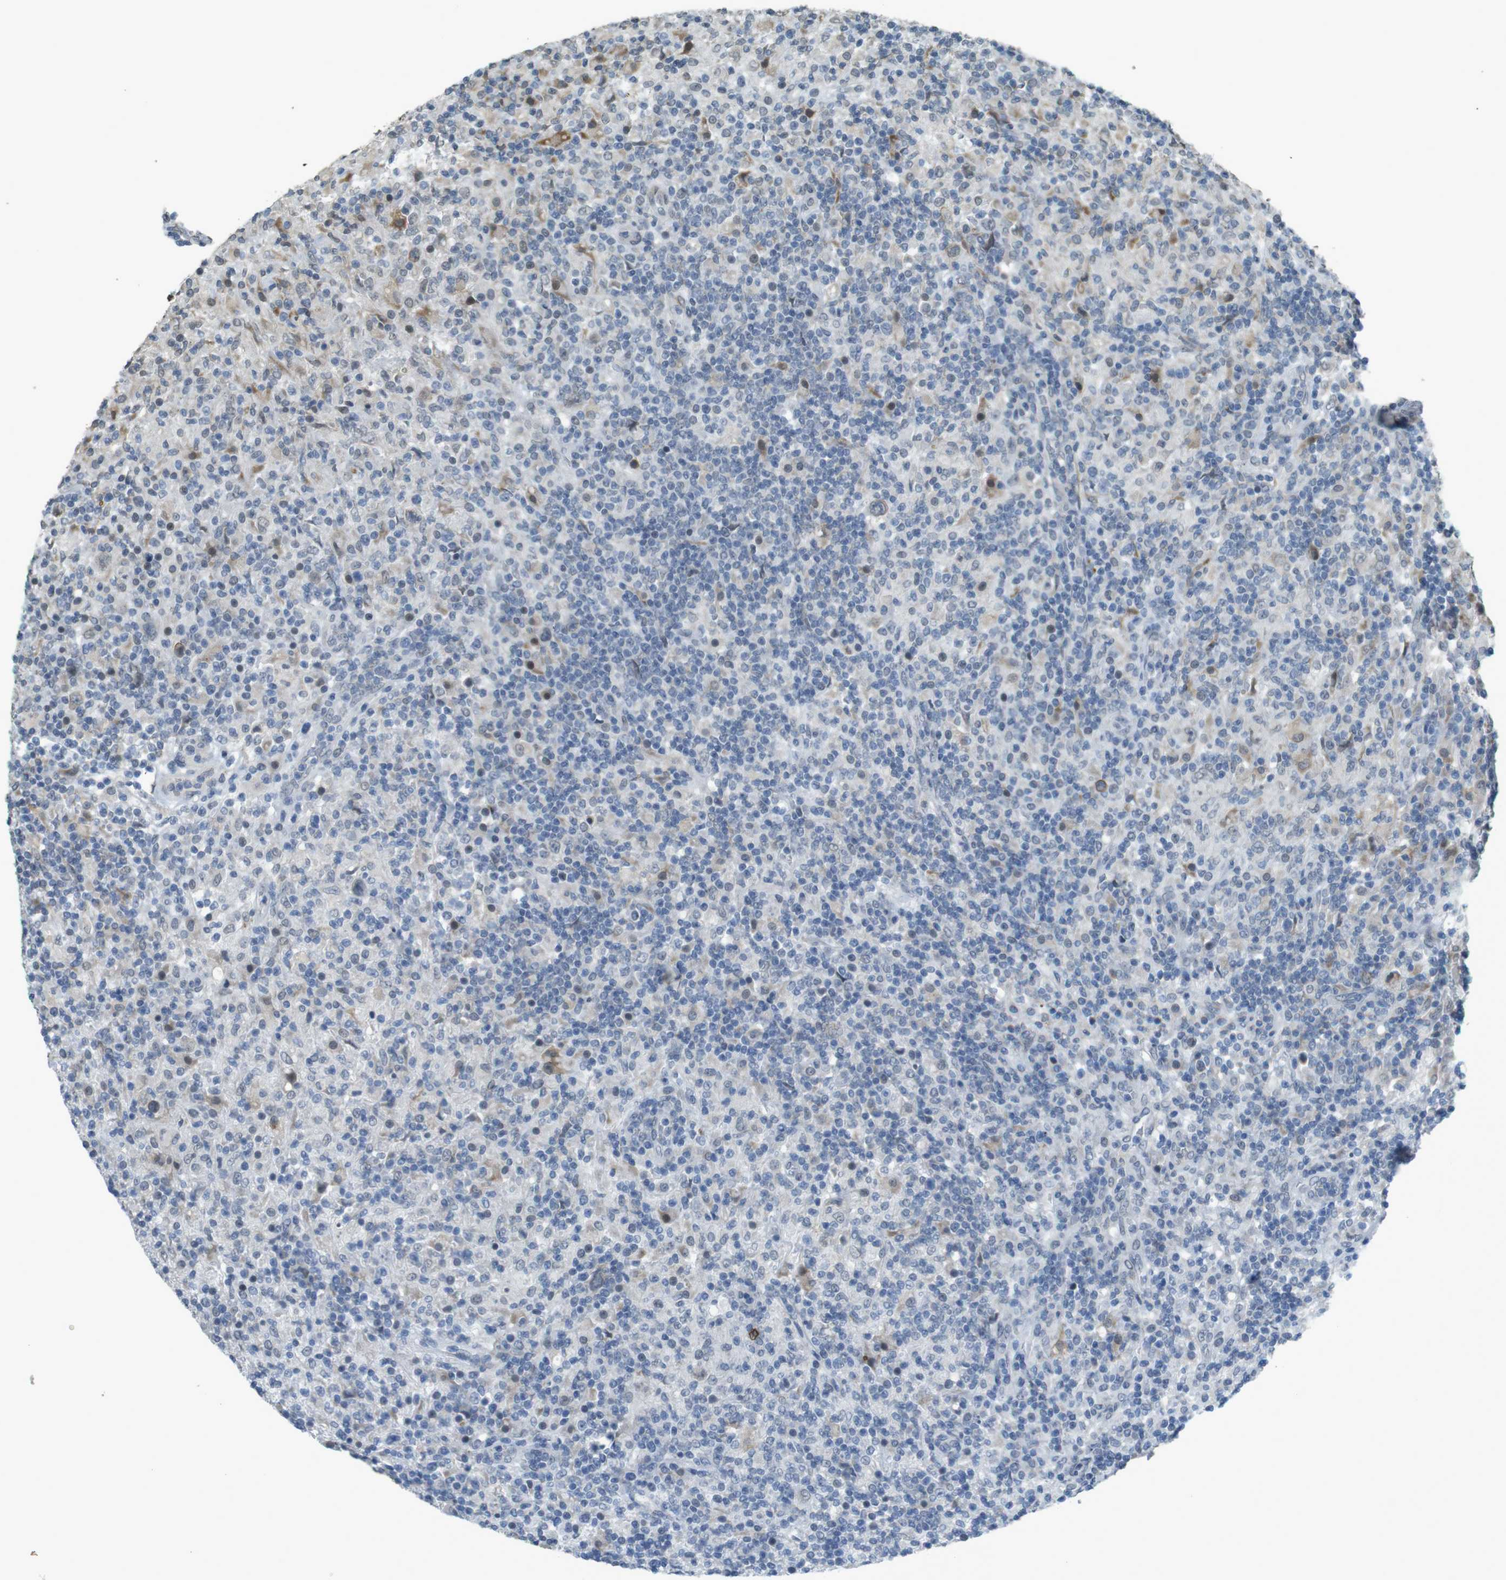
{"staining": {"intensity": "weak", "quantity": "25%-75%", "location": "cytoplasmic/membranous"}, "tissue": "lymphoma", "cell_type": "Tumor cells", "image_type": "cancer", "snomed": [{"axis": "morphology", "description": "Hodgkin's disease, NOS"}, {"axis": "topography", "description": "Lymph node"}], "caption": "Protein expression analysis of human lymphoma reveals weak cytoplasmic/membranous staining in approximately 25%-75% of tumor cells.", "gene": "FZD10", "patient": {"sex": "male", "age": 70}}